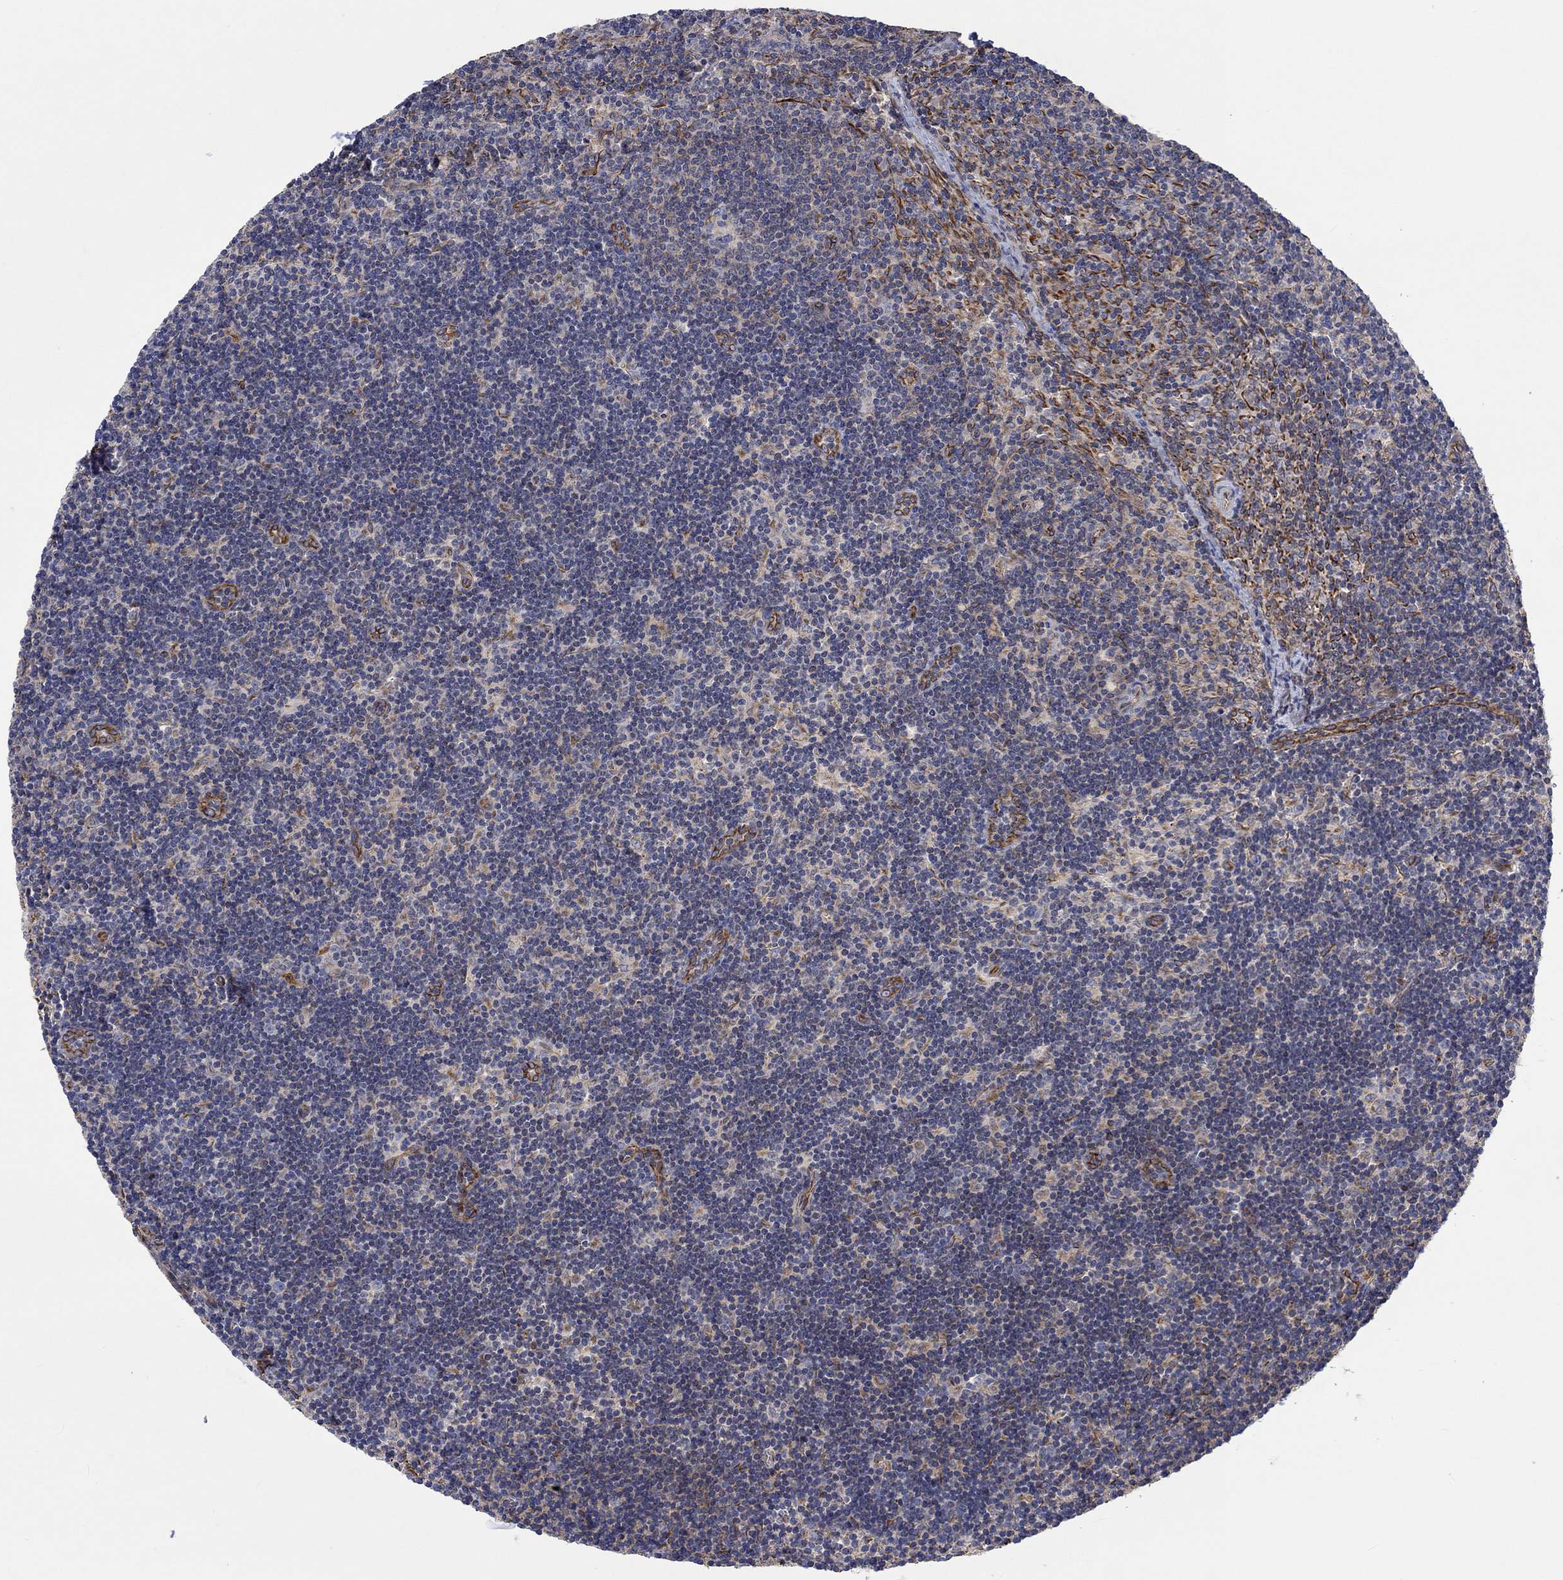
{"staining": {"intensity": "weak", "quantity": "<25%", "location": "cytoplasmic/membranous"}, "tissue": "lymph node", "cell_type": "Germinal center cells", "image_type": "normal", "snomed": [{"axis": "morphology", "description": "Normal tissue, NOS"}, {"axis": "topography", "description": "Lymph node"}], "caption": "The micrograph reveals no staining of germinal center cells in normal lymph node. (Stains: DAB immunohistochemistry with hematoxylin counter stain, Microscopy: brightfield microscopy at high magnification).", "gene": "CAMK1D", "patient": {"sex": "female", "age": 34}}